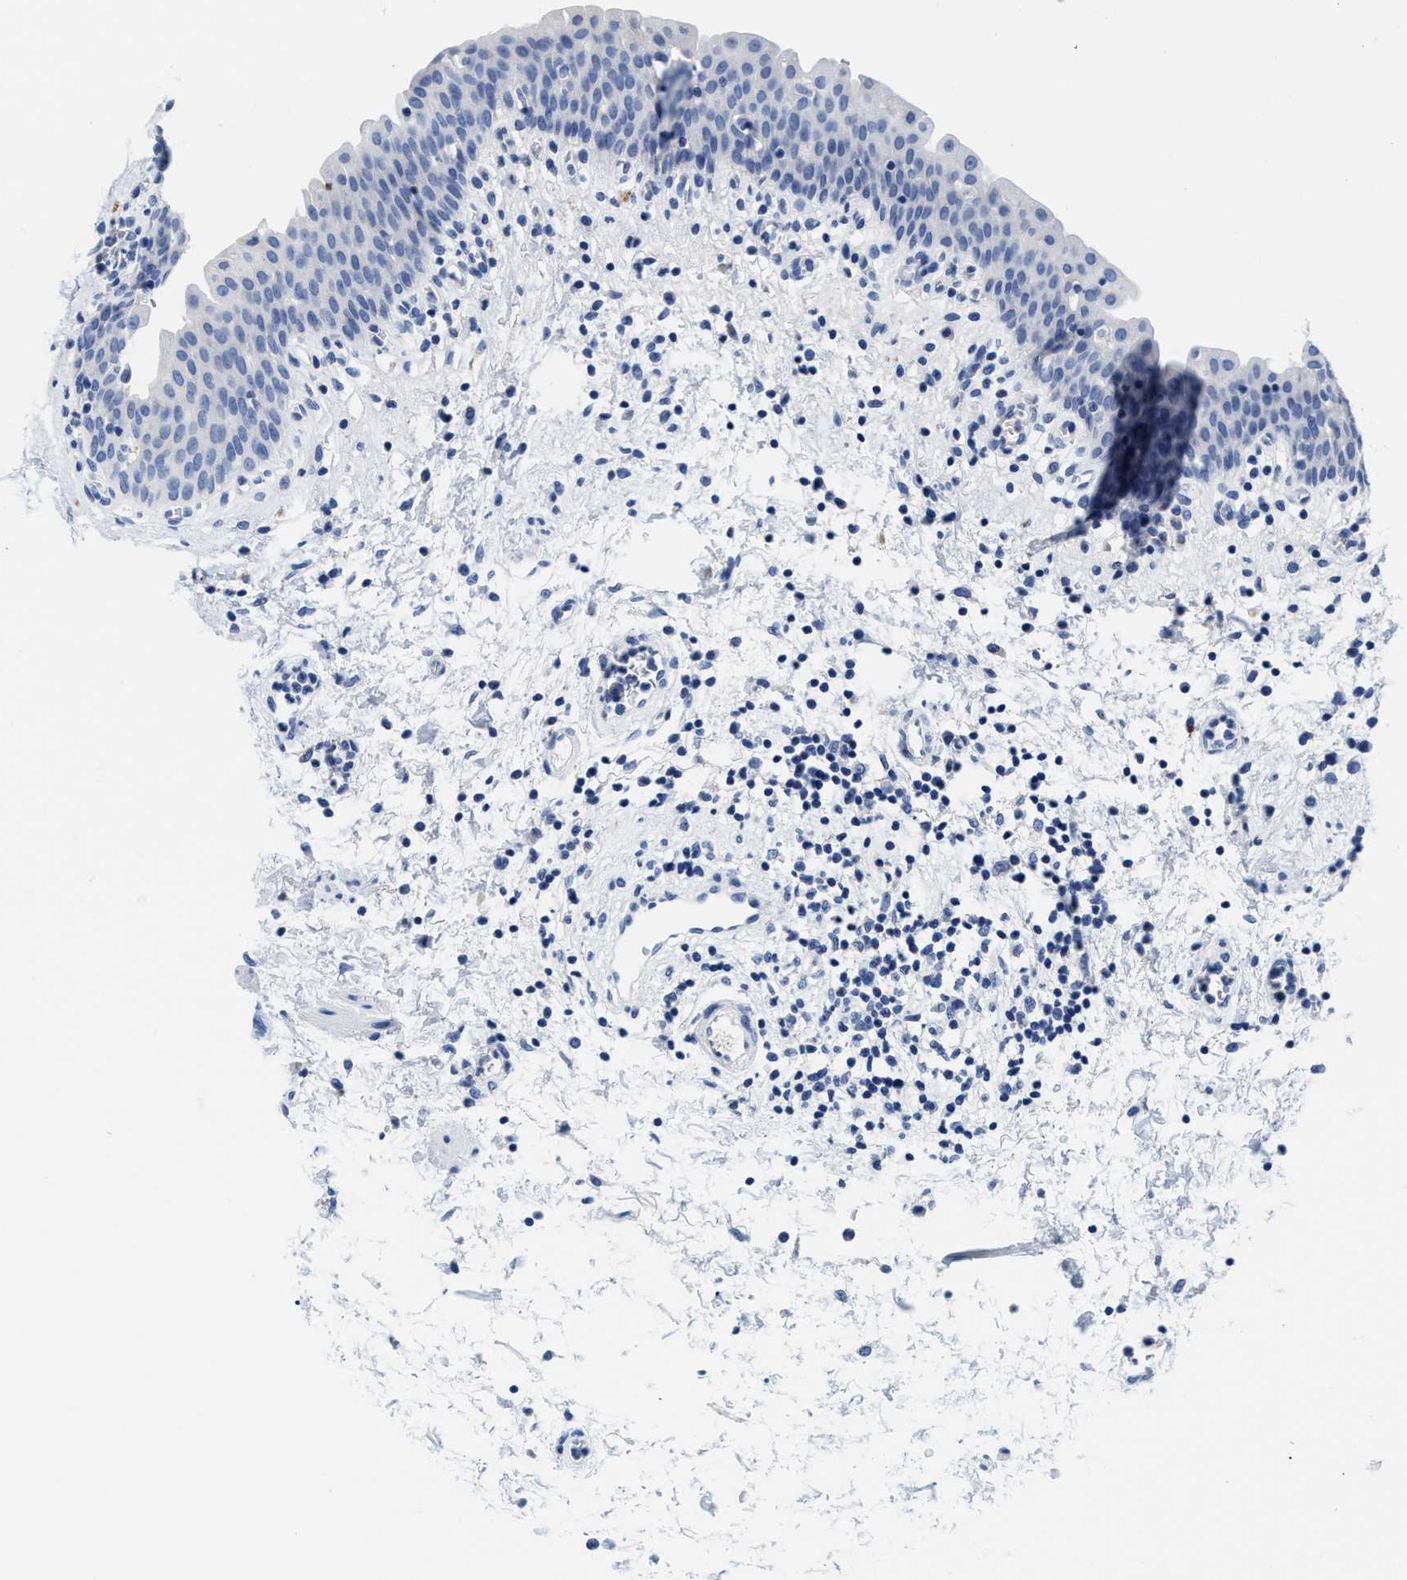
{"staining": {"intensity": "negative", "quantity": "none", "location": "none"}, "tissue": "urinary bladder", "cell_type": "Urothelial cells", "image_type": "normal", "snomed": [{"axis": "morphology", "description": "Normal tissue, NOS"}, {"axis": "topography", "description": "Urinary bladder"}], "caption": "Immunohistochemical staining of unremarkable urinary bladder exhibits no significant positivity in urothelial cells. (DAB (3,3'-diaminobenzidine) IHC visualized using brightfield microscopy, high magnification).", "gene": "TTC3", "patient": {"sex": "male", "age": 37}}